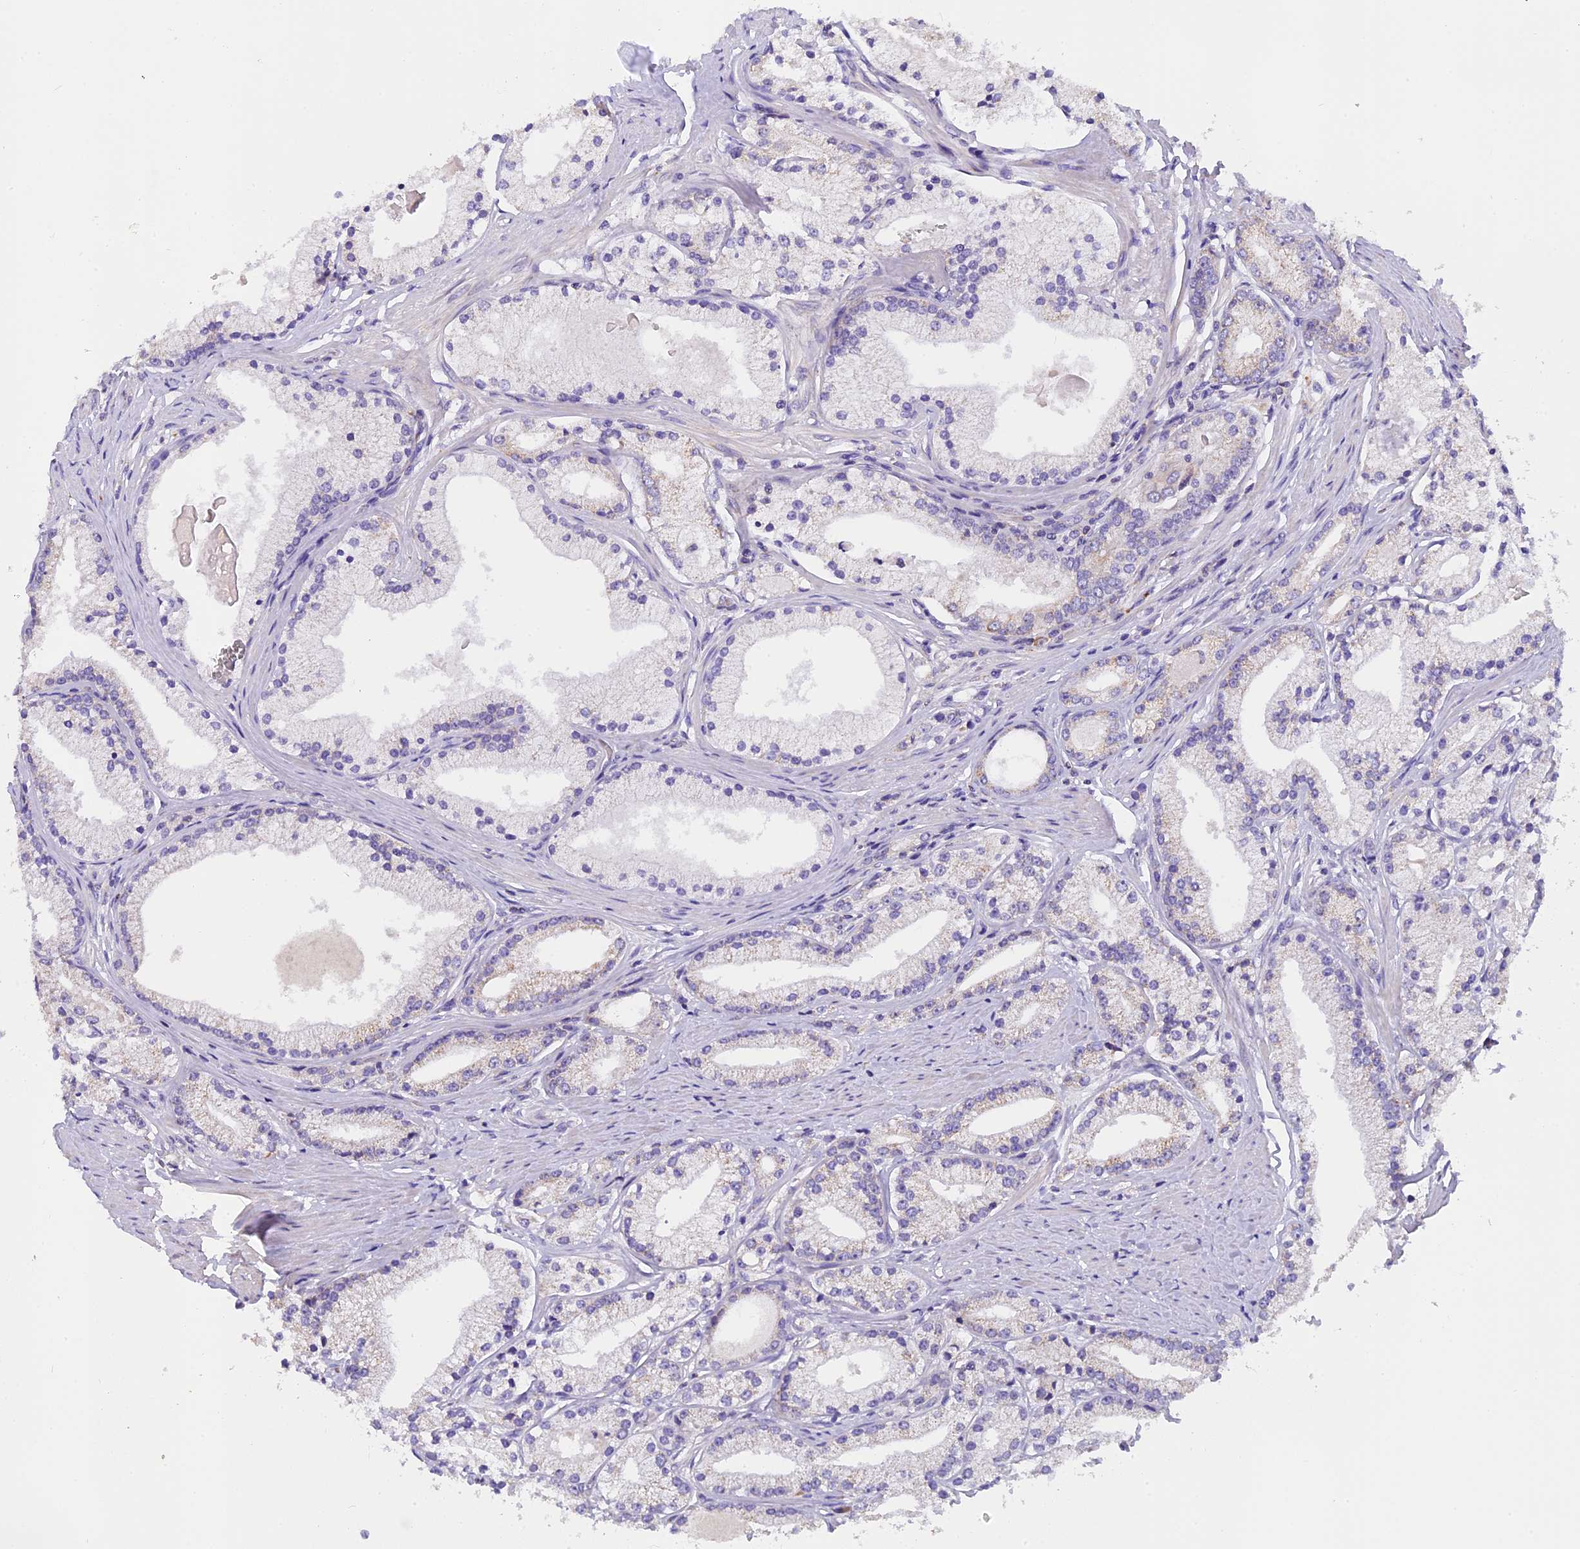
{"staining": {"intensity": "weak", "quantity": "25%-75%", "location": "cytoplasmic/membranous"}, "tissue": "prostate cancer", "cell_type": "Tumor cells", "image_type": "cancer", "snomed": [{"axis": "morphology", "description": "Adenocarcinoma, Low grade"}, {"axis": "topography", "description": "Prostate"}], "caption": "Protein staining shows weak cytoplasmic/membranous staining in about 25%-75% of tumor cells in prostate cancer (low-grade adenocarcinoma).", "gene": "MGME1", "patient": {"sex": "male", "age": 57}}